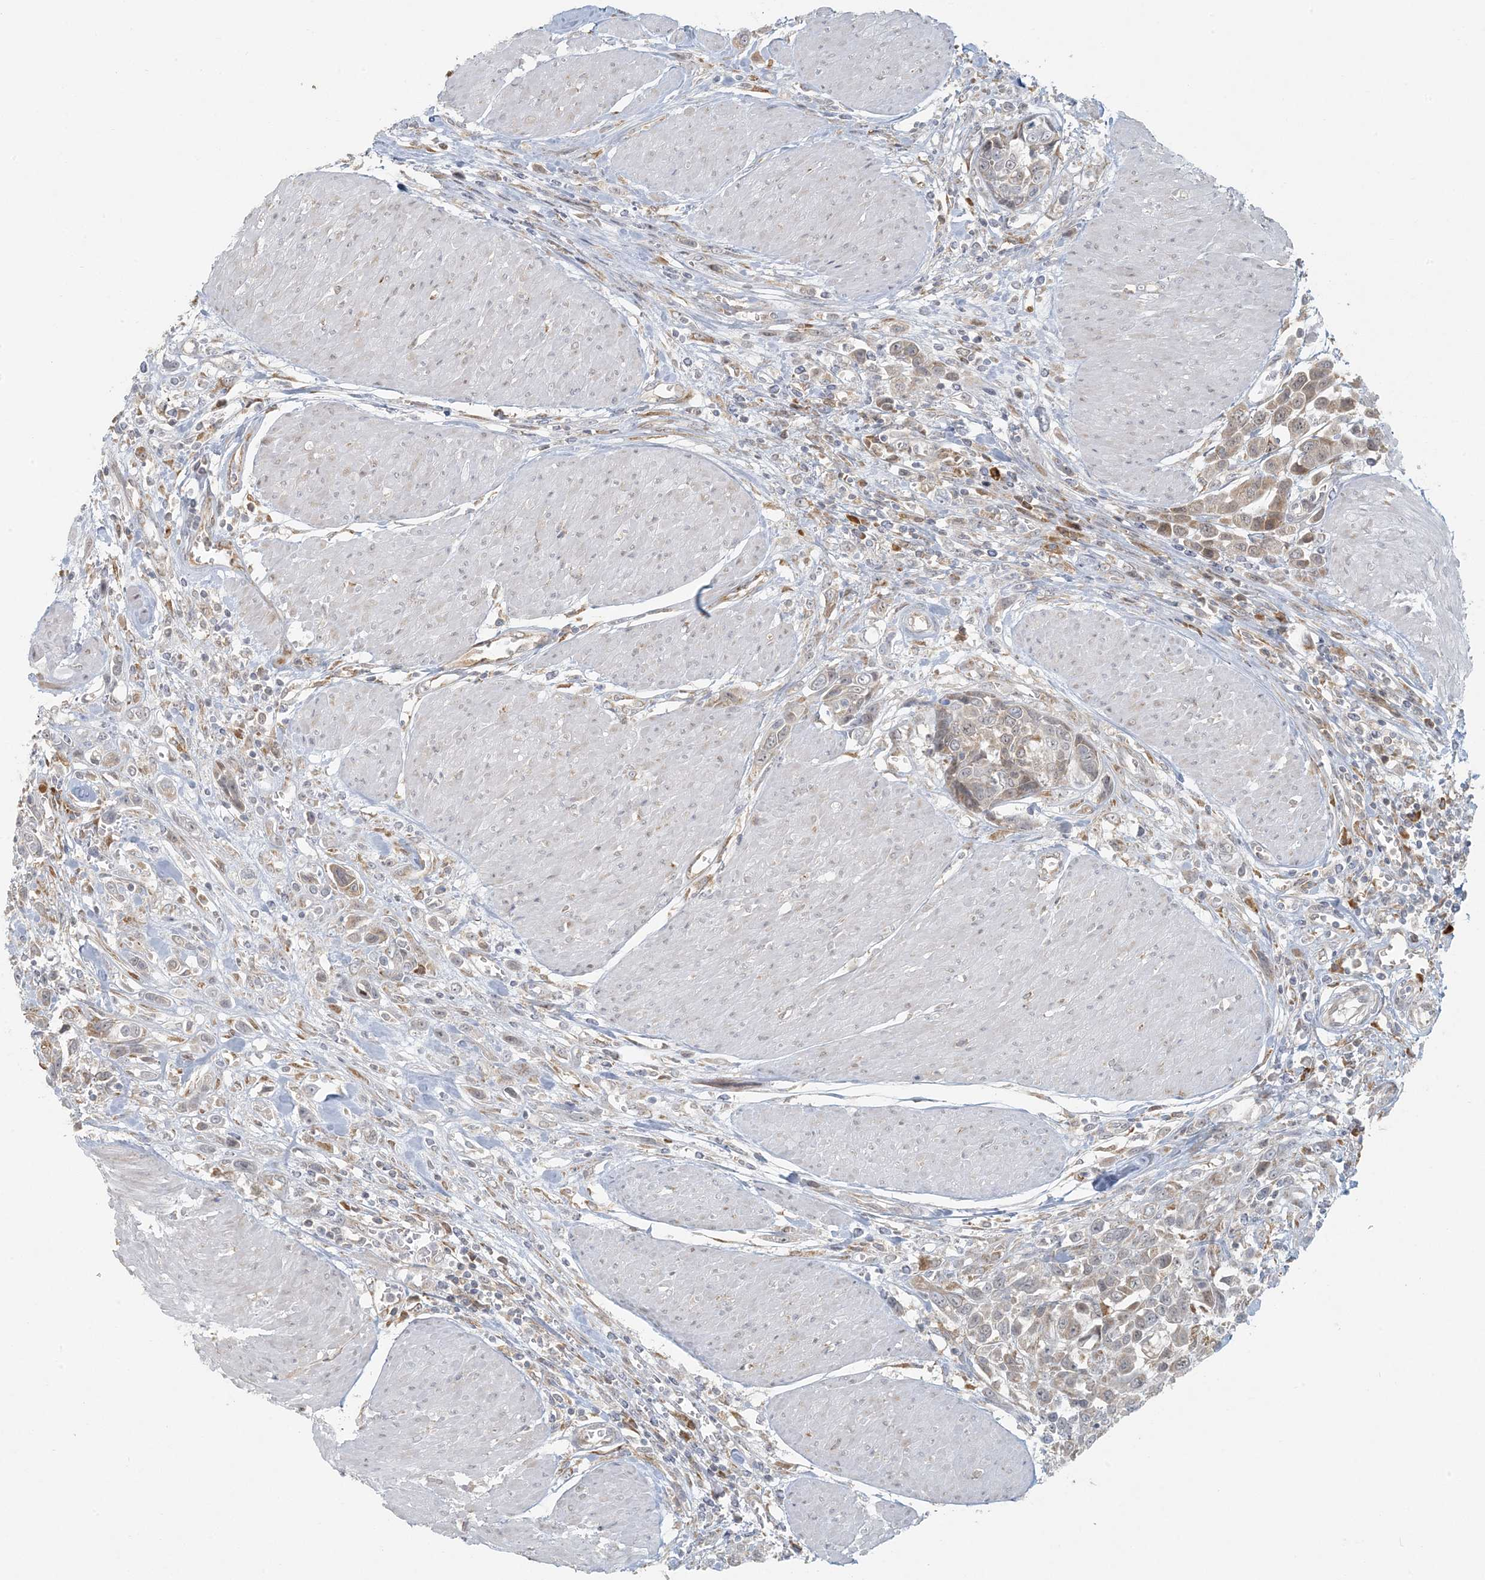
{"staining": {"intensity": "weak", "quantity": ">75%", "location": "cytoplasmic/membranous"}, "tissue": "urothelial cancer", "cell_type": "Tumor cells", "image_type": "cancer", "snomed": [{"axis": "morphology", "description": "Urothelial carcinoma, High grade"}, {"axis": "topography", "description": "Urinary bladder"}], "caption": "A brown stain shows weak cytoplasmic/membranous expression of a protein in urothelial cancer tumor cells.", "gene": "HACL1", "patient": {"sex": "male", "age": 50}}